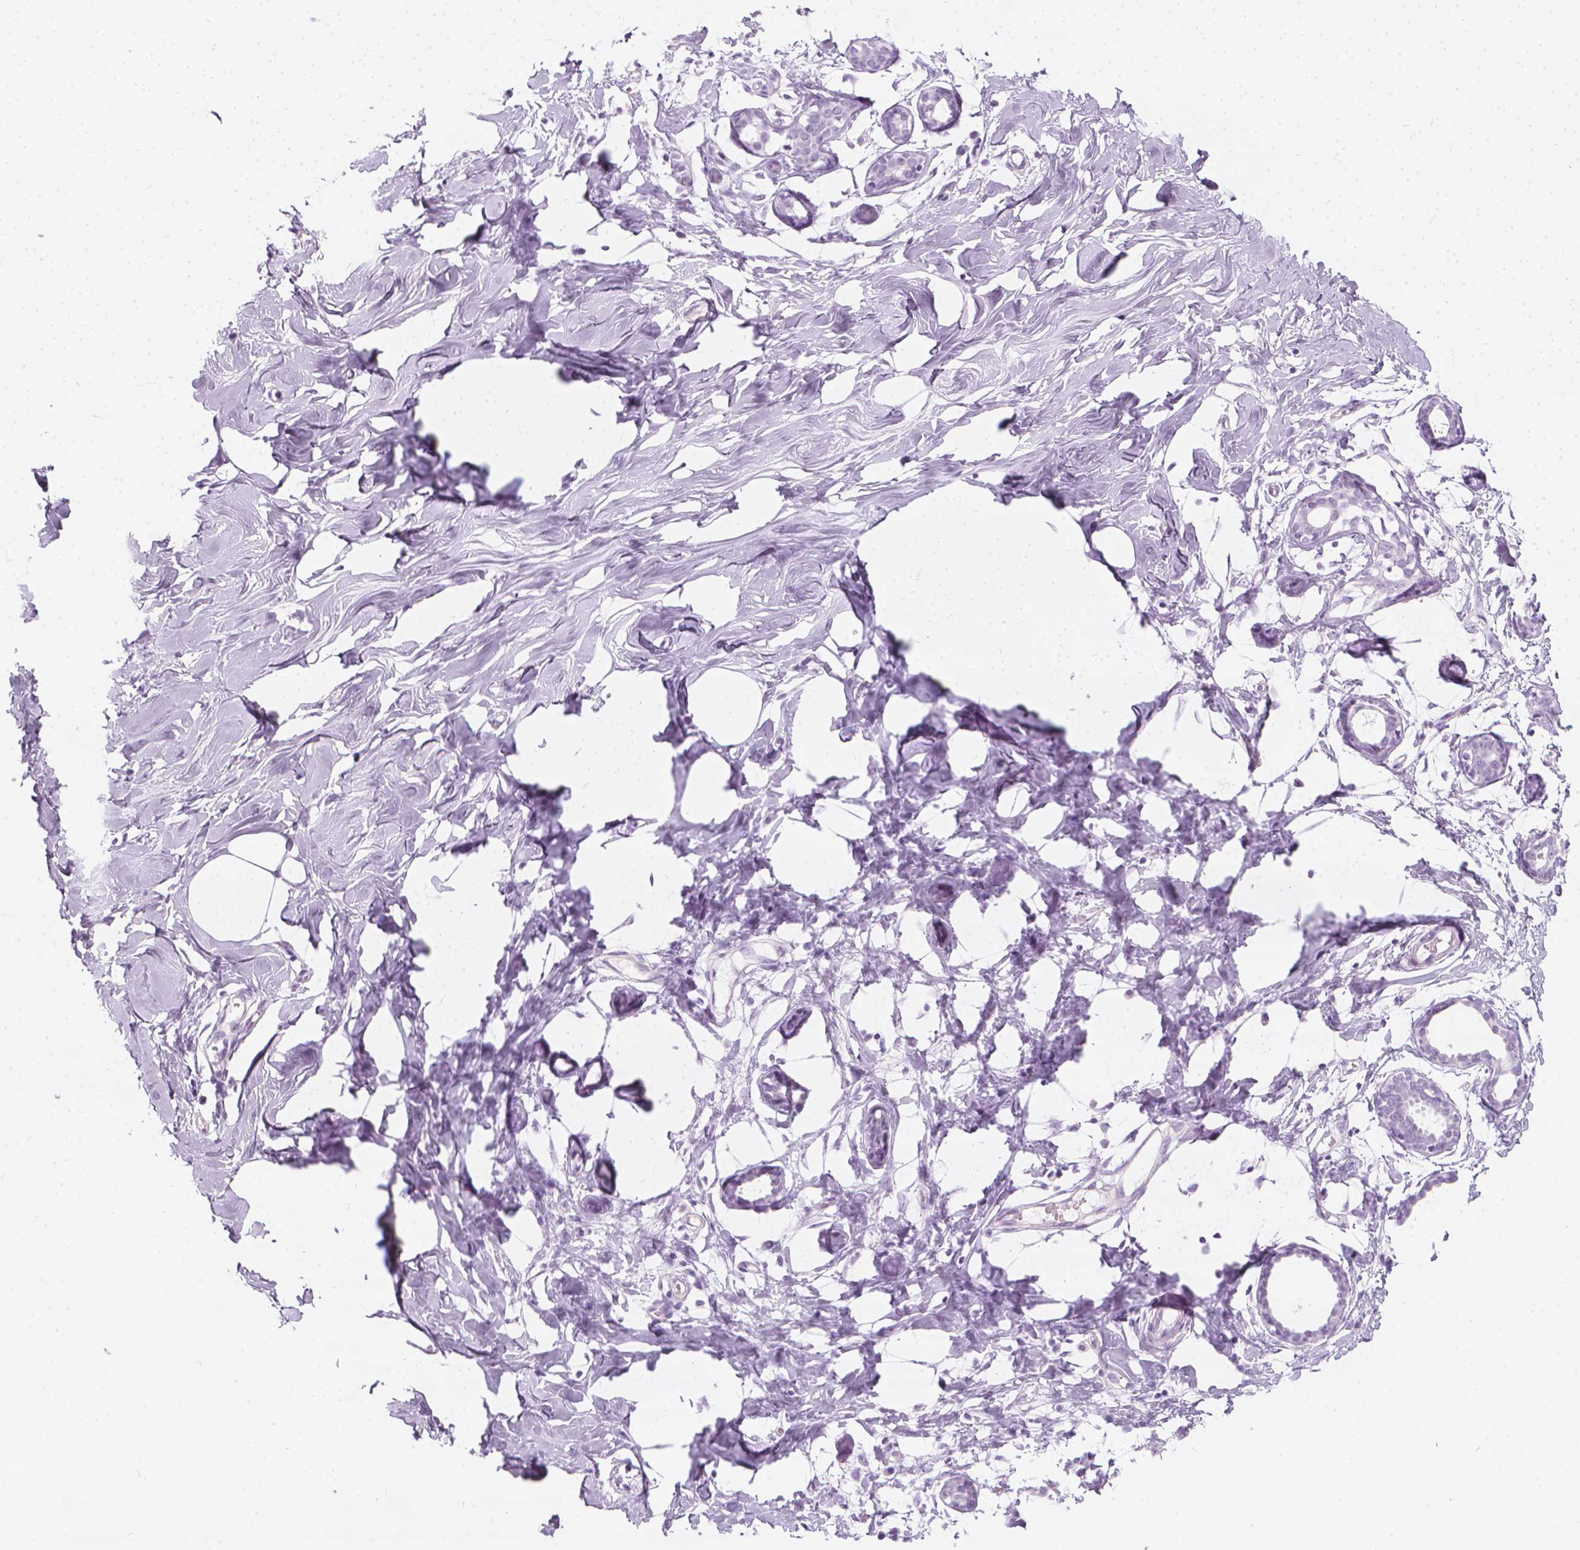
{"staining": {"intensity": "negative", "quantity": "none", "location": "none"}, "tissue": "breast", "cell_type": "Adipocytes", "image_type": "normal", "snomed": [{"axis": "morphology", "description": "Normal tissue, NOS"}, {"axis": "topography", "description": "Breast"}], "caption": "There is no significant expression in adipocytes of breast. (Stains: DAB (3,3'-diaminobenzidine) immunohistochemistry with hematoxylin counter stain, Microscopy: brightfield microscopy at high magnification).", "gene": "SCG3", "patient": {"sex": "female", "age": 27}}